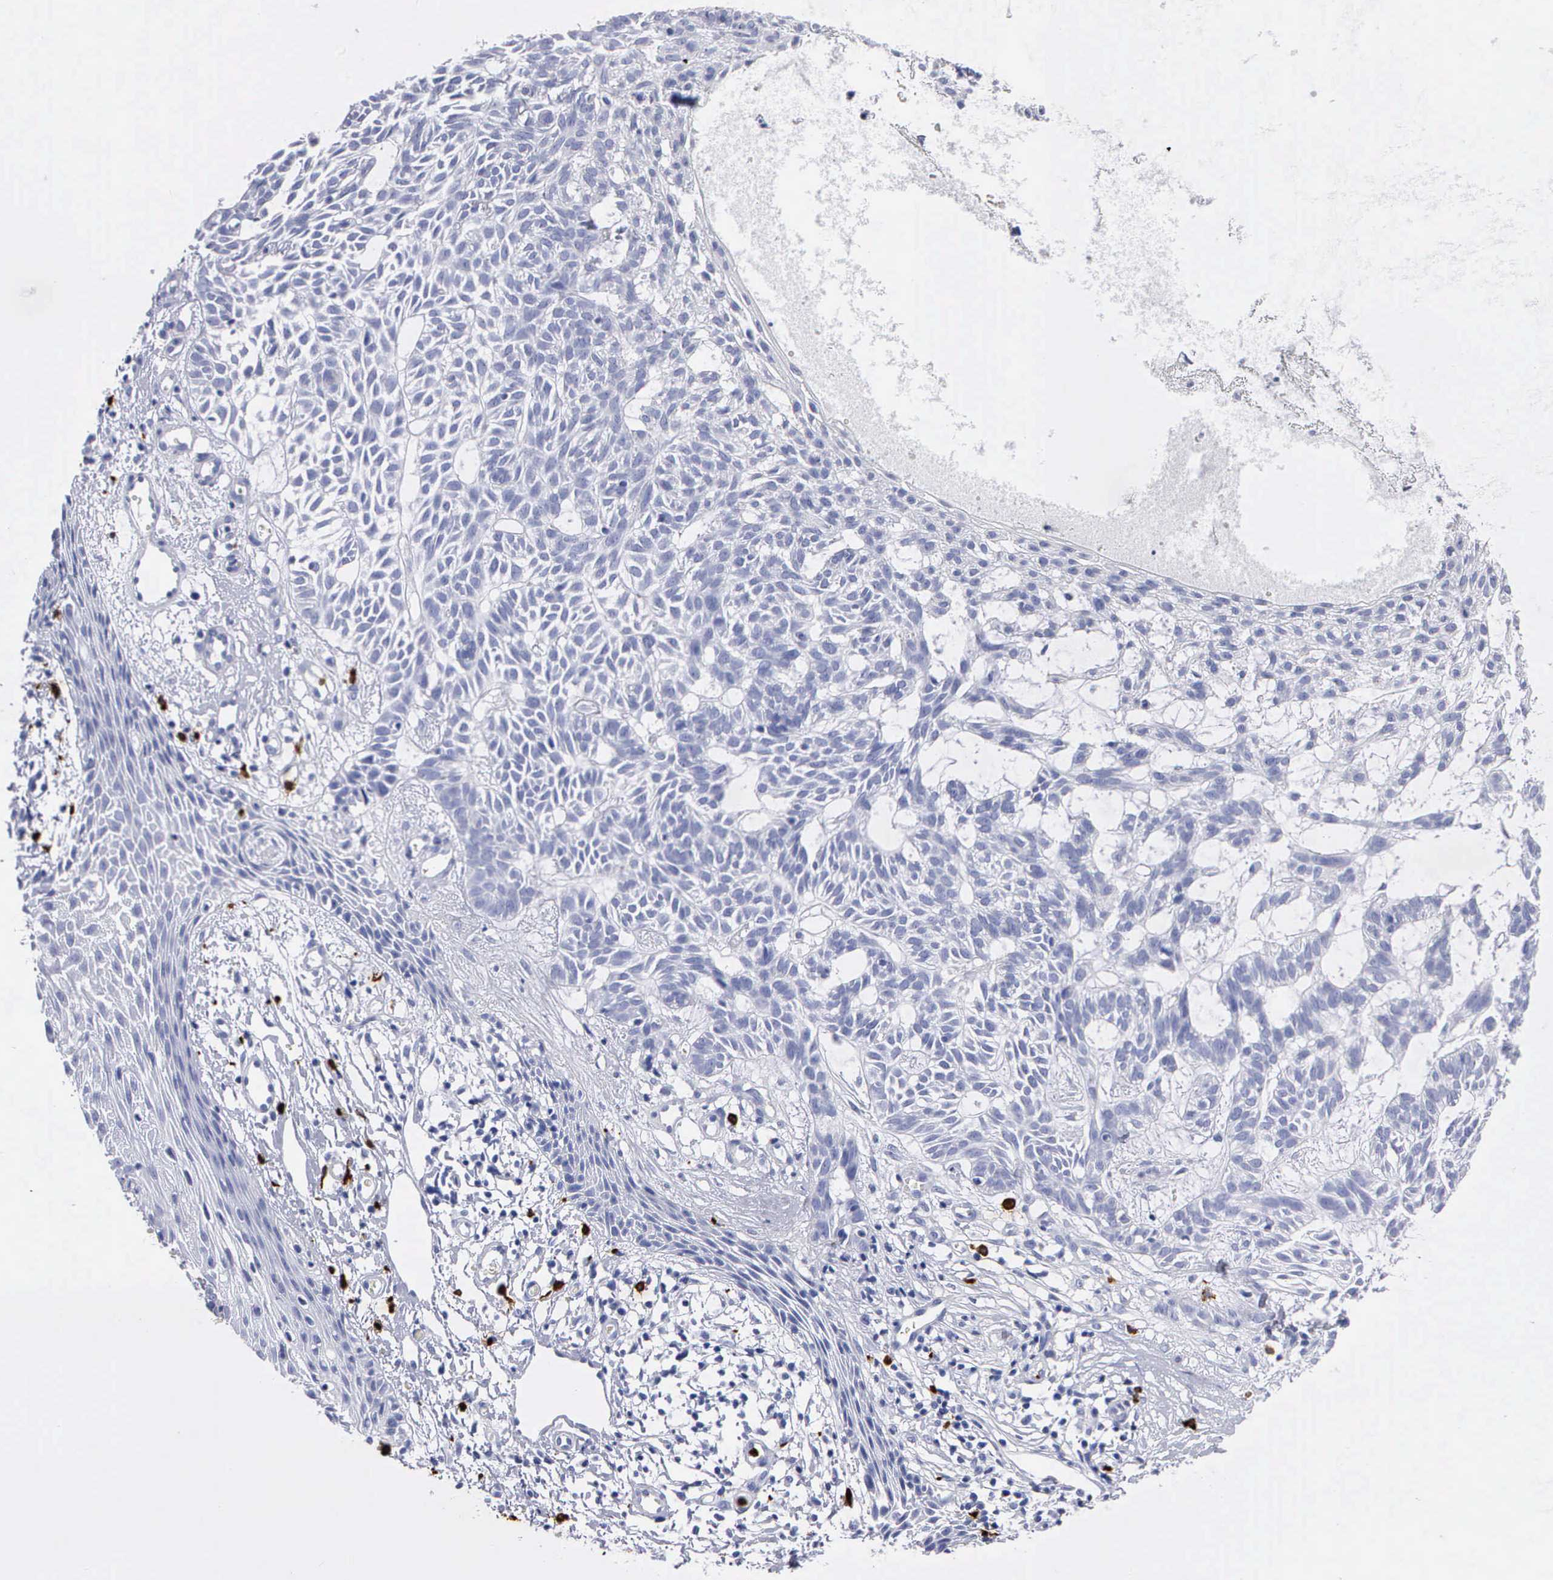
{"staining": {"intensity": "negative", "quantity": "none", "location": "none"}, "tissue": "skin cancer", "cell_type": "Tumor cells", "image_type": "cancer", "snomed": [{"axis": "morphology", "description": "Basal cell carcinoma"}, {"axis": "topography", "description": "Skin"}], "caption": "An image of human skin basal cell carcinoma is negative for staining in tumor cells.", "gene": "CTSG", "patient": {"sex": "male", "age": 75}}